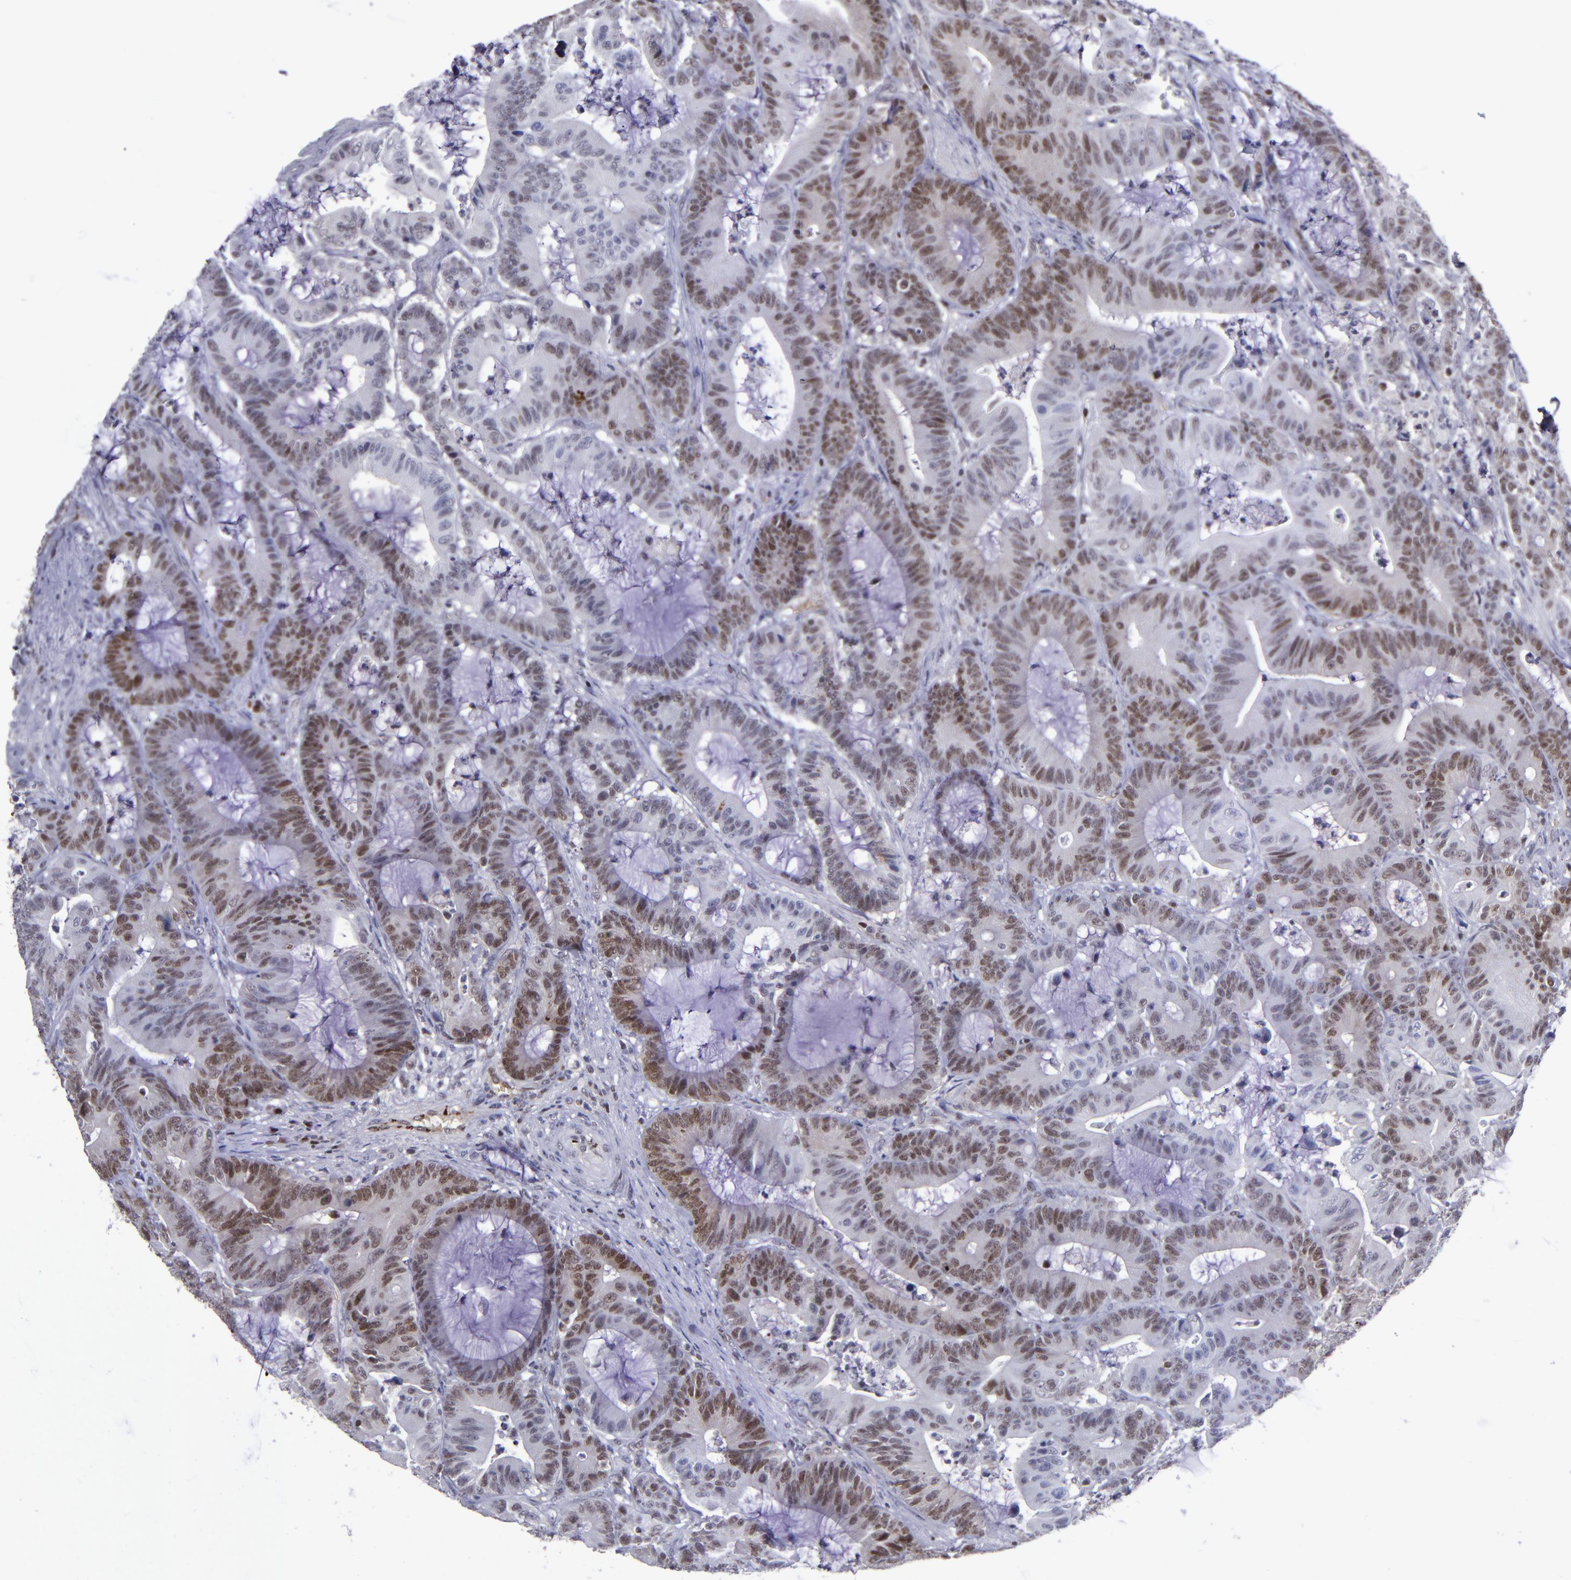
{"staining": {"intensity": "strong", "quantity": ">75%", "location": "nuclear"}, "tissue": "colorectal cancer", "cell_type": "Tumor cells", "image_type": "cancer", "snomed": [{"axis": "morphology", "description": "Adenocarcinoma, NOS"}, {"axis": "topography", "description": "Colon"}], "caption": "An immunohistochemistry (IHC) image of neoplastic tissue is shown. Protein staining in brown labels strong nuclear positivity in adenocarcinoma (colorectal) within tumor cells. Using DAB (brown) and hematoxylin (blue) stains, captured at high magnification using brightfield microscopy.", "gene": "MGMT", "patient": {"sex": "female", "age": 84}}